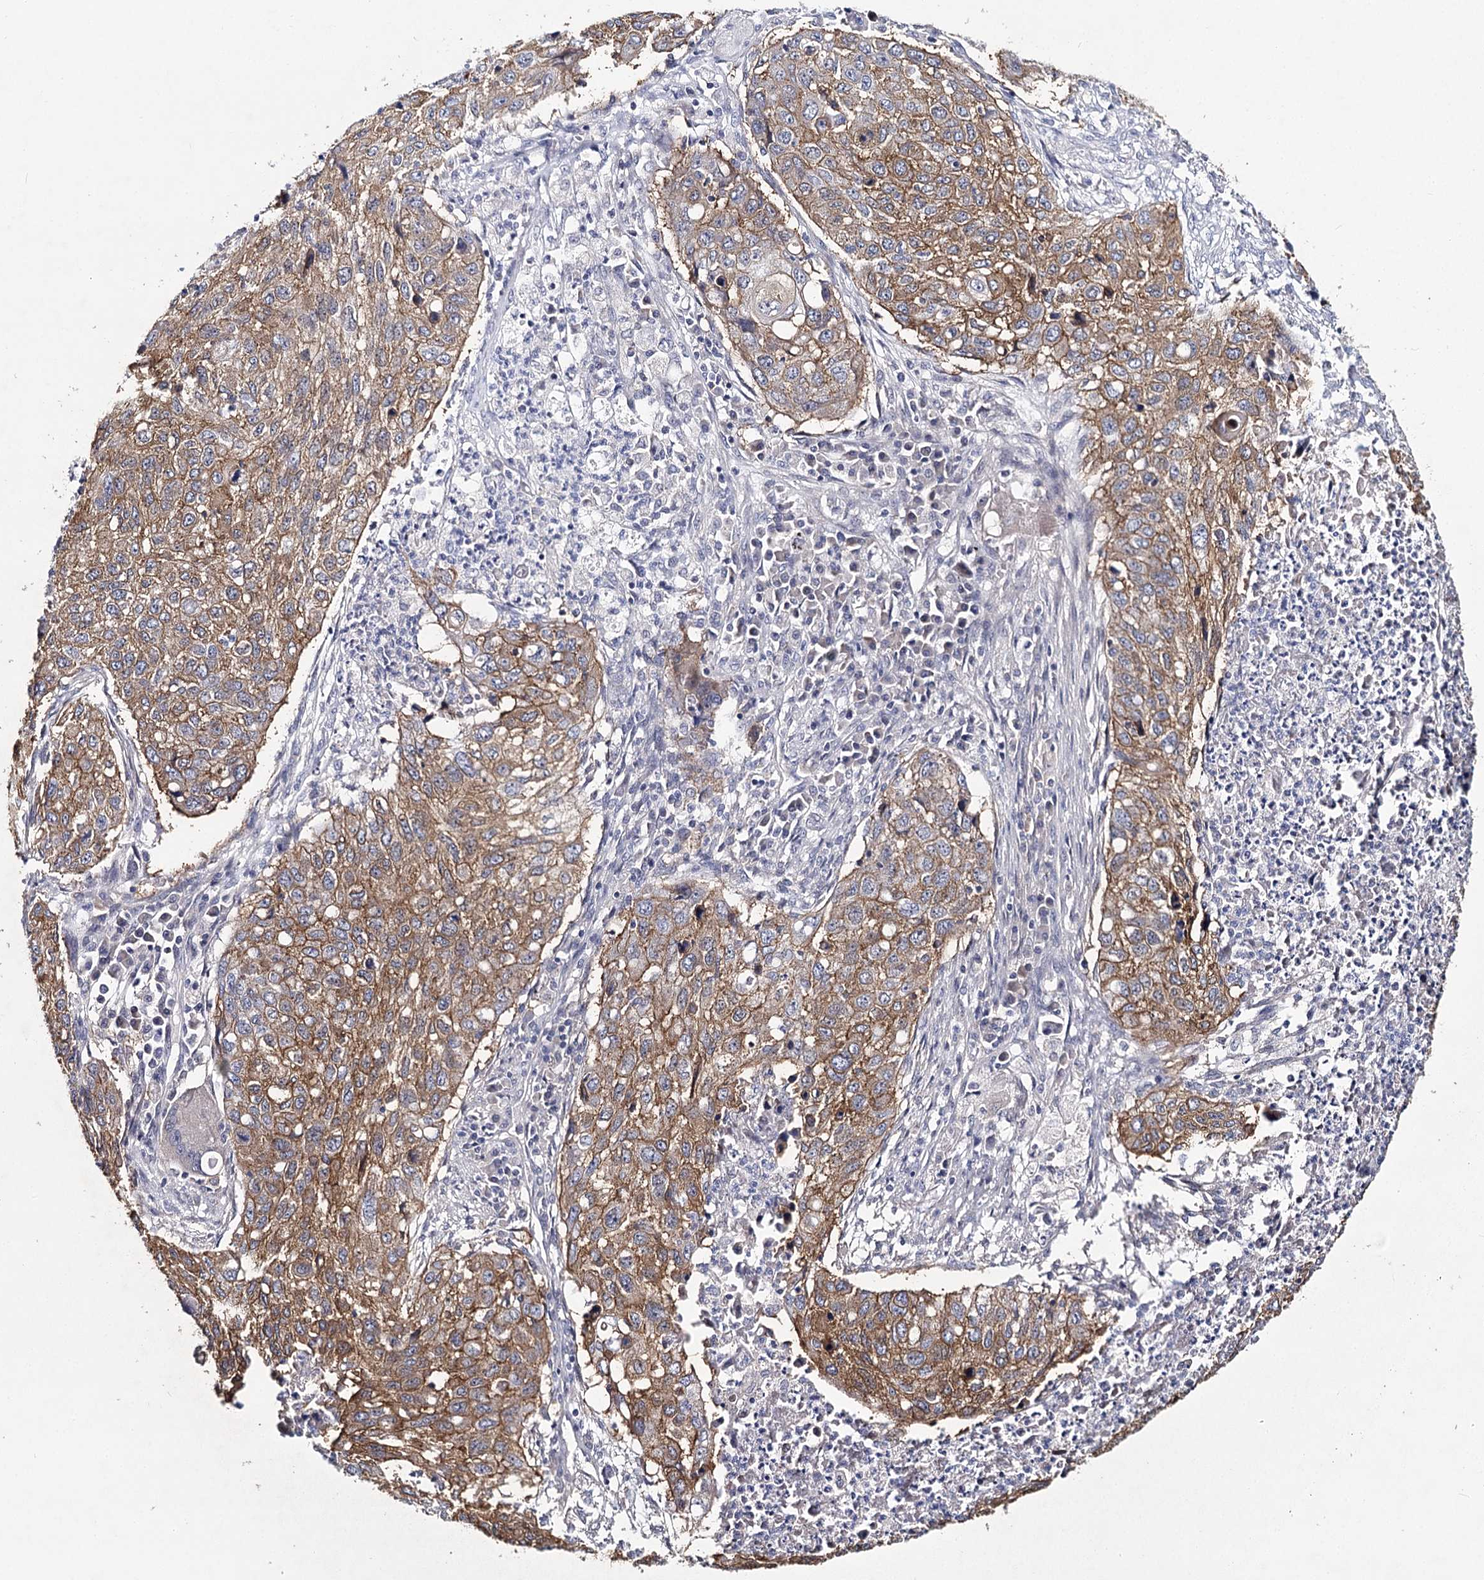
{"staining": {"intensity": "moderate", "quantity": "25%-75%", "location": "cytoplasmic/membranous"}, "tissue": "lung cancer", "cell_type": "Tumor cells", "image_type": "cancer", "snomed": [{"axis": "morphology", "description": "Squamous cell carcinoma, NOS"}, {"axis": "topography", "description": "Lung"}], "caption": "An immunohistochemistry histopathology image of neoplastic tissue is shown. Protein staining in brown shows moderate cytoplasmic/membranous positivity in lung cancer (squamous cell carcinoma) within tumor cells. (DAB (3,3'-diaminobenzidine) IHC, brown staining for protein, blue staining for nuclei).", "gene": "TMEM218", "patient": {"sex": "female", "age": 63}}